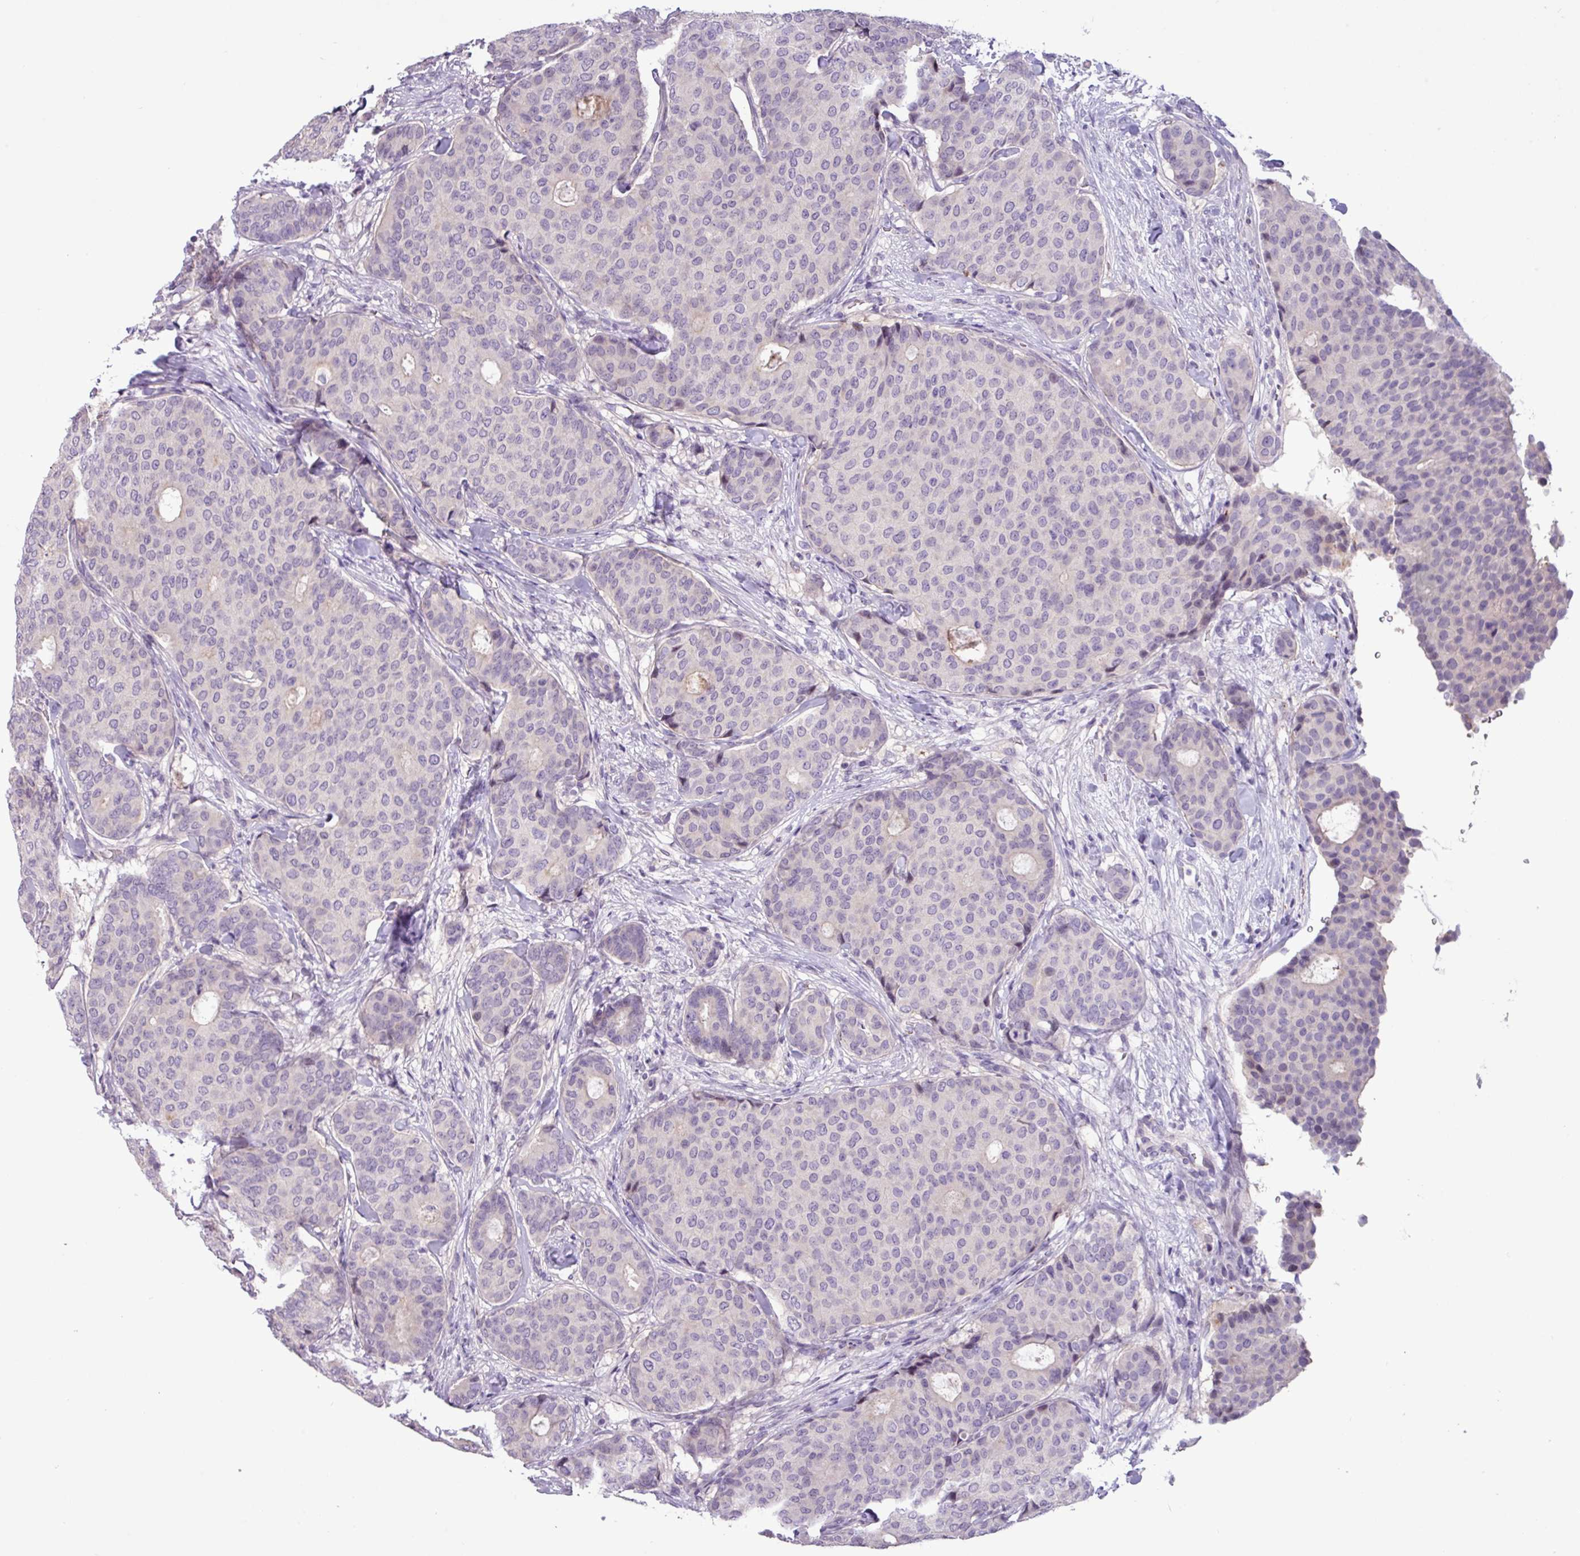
{"staining": {"intensity": "negative", "quantity": "none", "location": "none"}, "tissue": "breast cancer", "cell_type": "Tumor cells", "image_type": "cancer", "snomed": [{"axis": "morphology", "description": "Duct carcinoma"}, {"axis": "topography", "description": "Breast"}], "caption": "High magnification brightfield microscopy of breast cancer (invasive ductal carcinoma) stained with DAB (3,3'-diaminobenzidine) (brown) and counterstained with hematoxylin (blue): tumor cells show no significant expression.", "gene": "PNLDC1", "patient": {"sex": "female", "age": 75}}